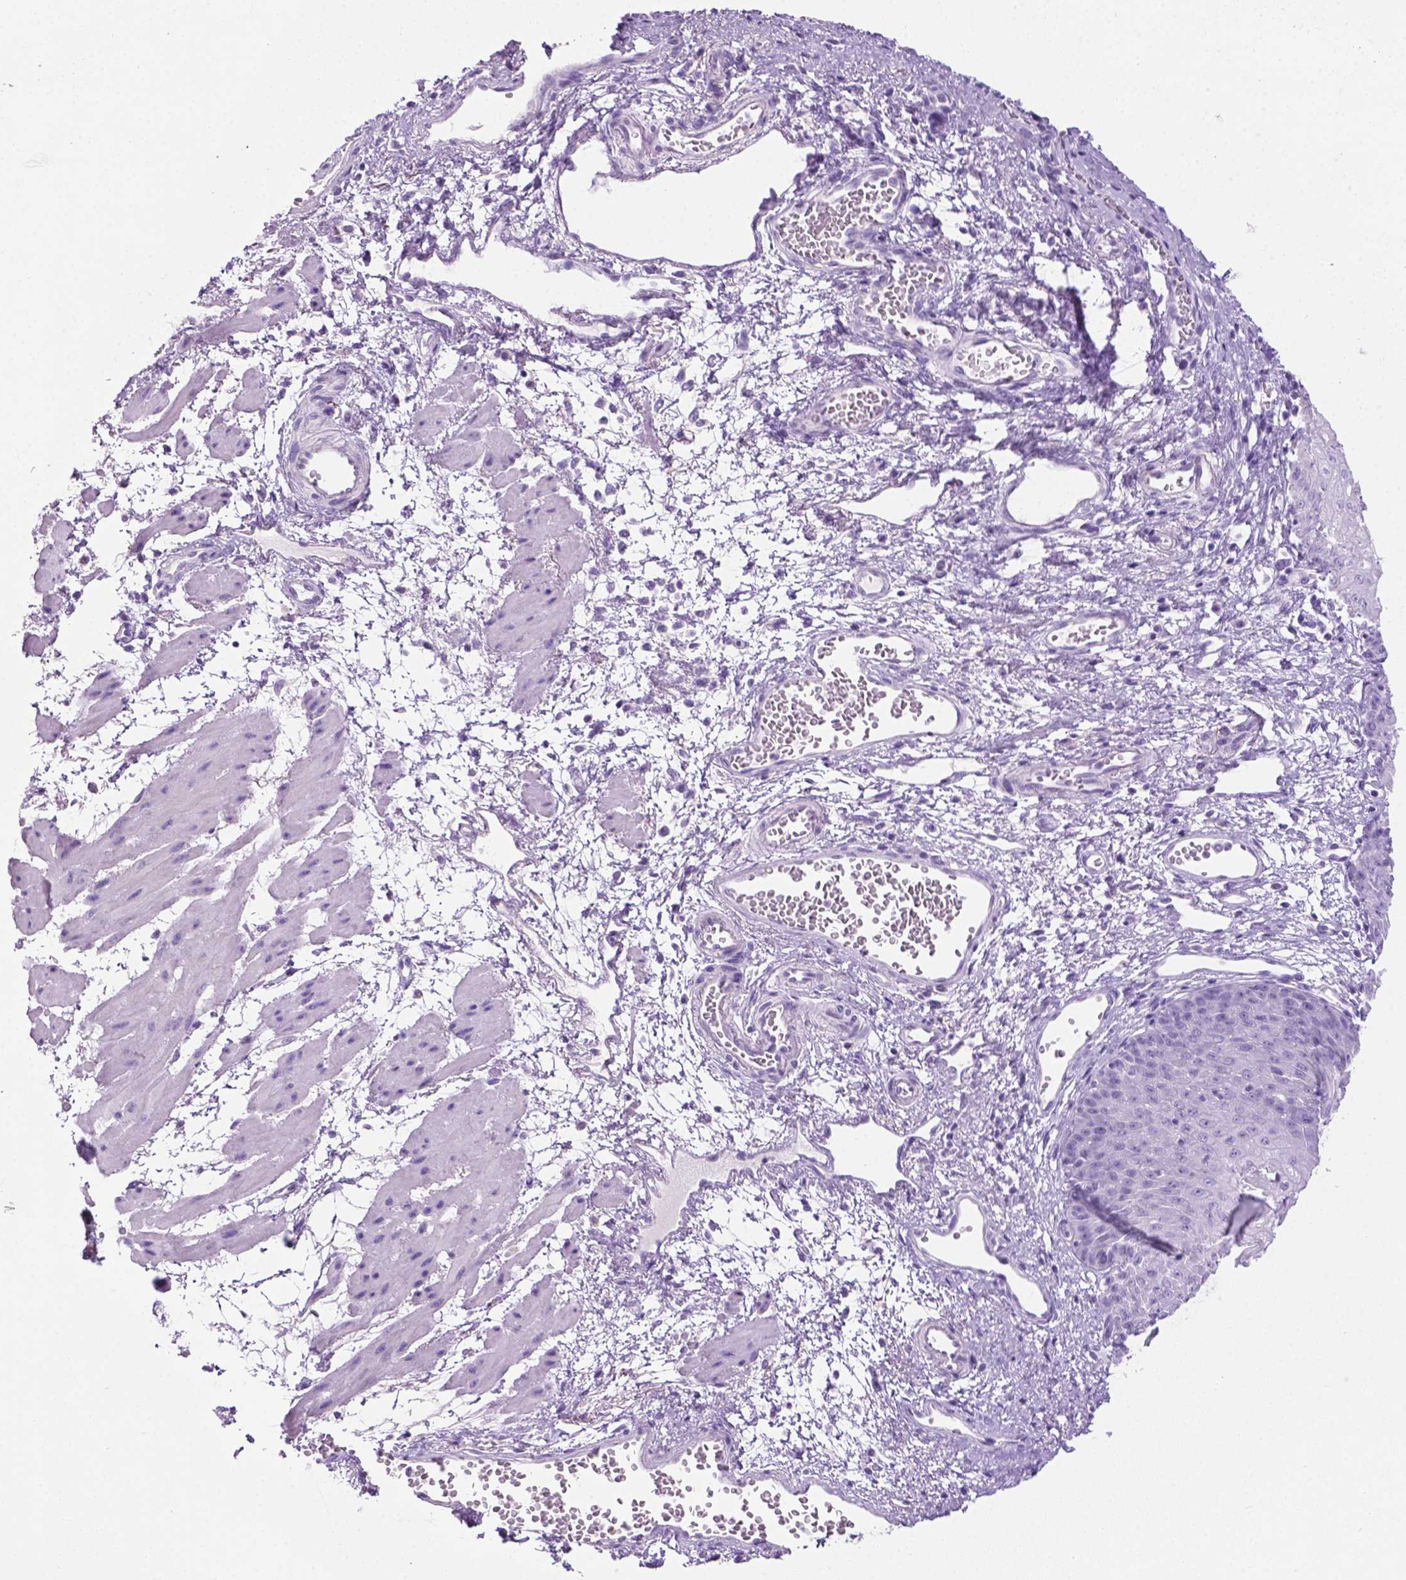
{"staining": {"intensity": "negative", "quantity": "none", "location": "none"}, "tissue": "esophagus", "cell_type": "Squamous epithelial cells", "image_type": "normal", "snomed": [{"axis": "morphology", "description": "Normal tissue, NOS"}, {"axis": "topography", "description": "Esophagus"}], "caption": "Immunohistochemical staining of benign human esophagus displays no significant staining in squamous epithelial cells. (DAB IHC, high magnification).", "gene": "LELP1", "patient": {"sex": "male", "age": 71}}